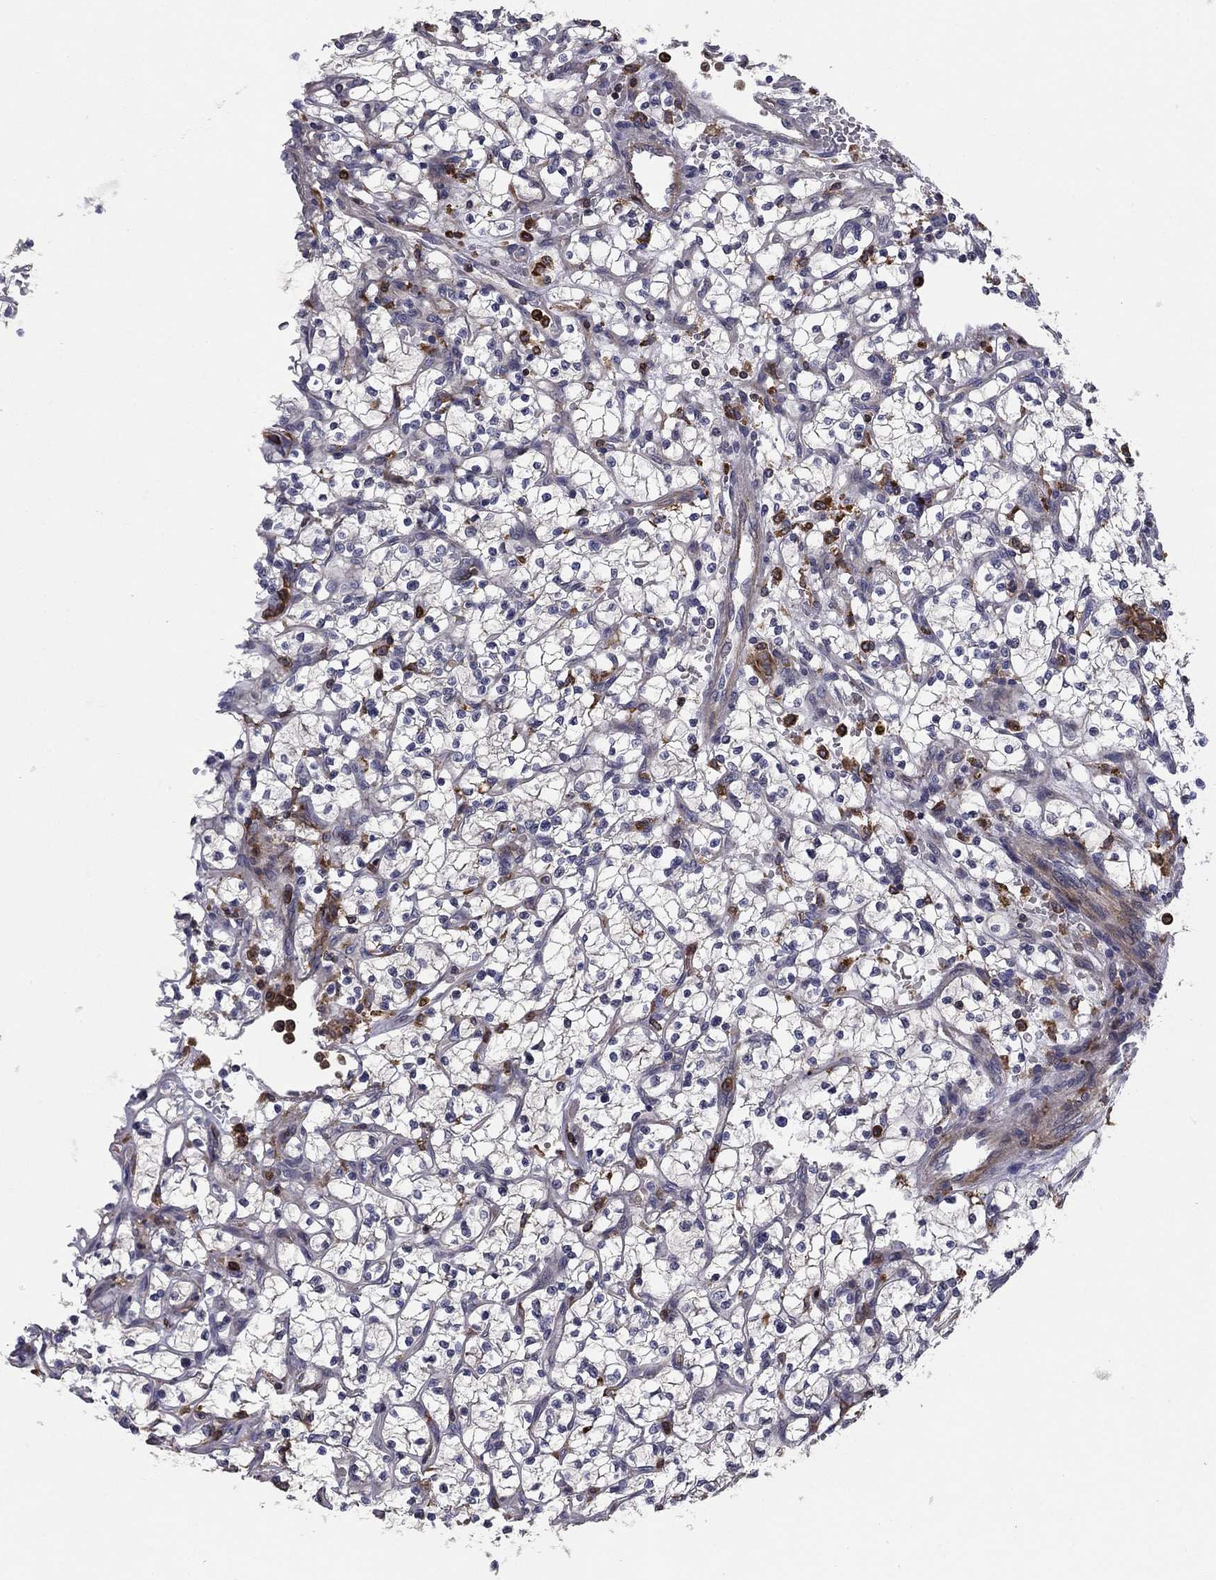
{"staining": {"intensity": "negative", "quantity": "none", "location": "none"}, "tissue": "renal cancer", "cell_type": "Tumor cells", "image_type": "cancer", "snomed": [{"axis": "morphology", "description": "Adenocarcinoma, NOS"}, {"axis": "topography", "description": "Kidney"}], "caption": "Immunohistochemical staining of renal cancer (adenocarcinoma) demonstrates no significant positivity in tumor cells.", "gene": "PLCB2", "patient": {"sex": "female", "age": 64}}